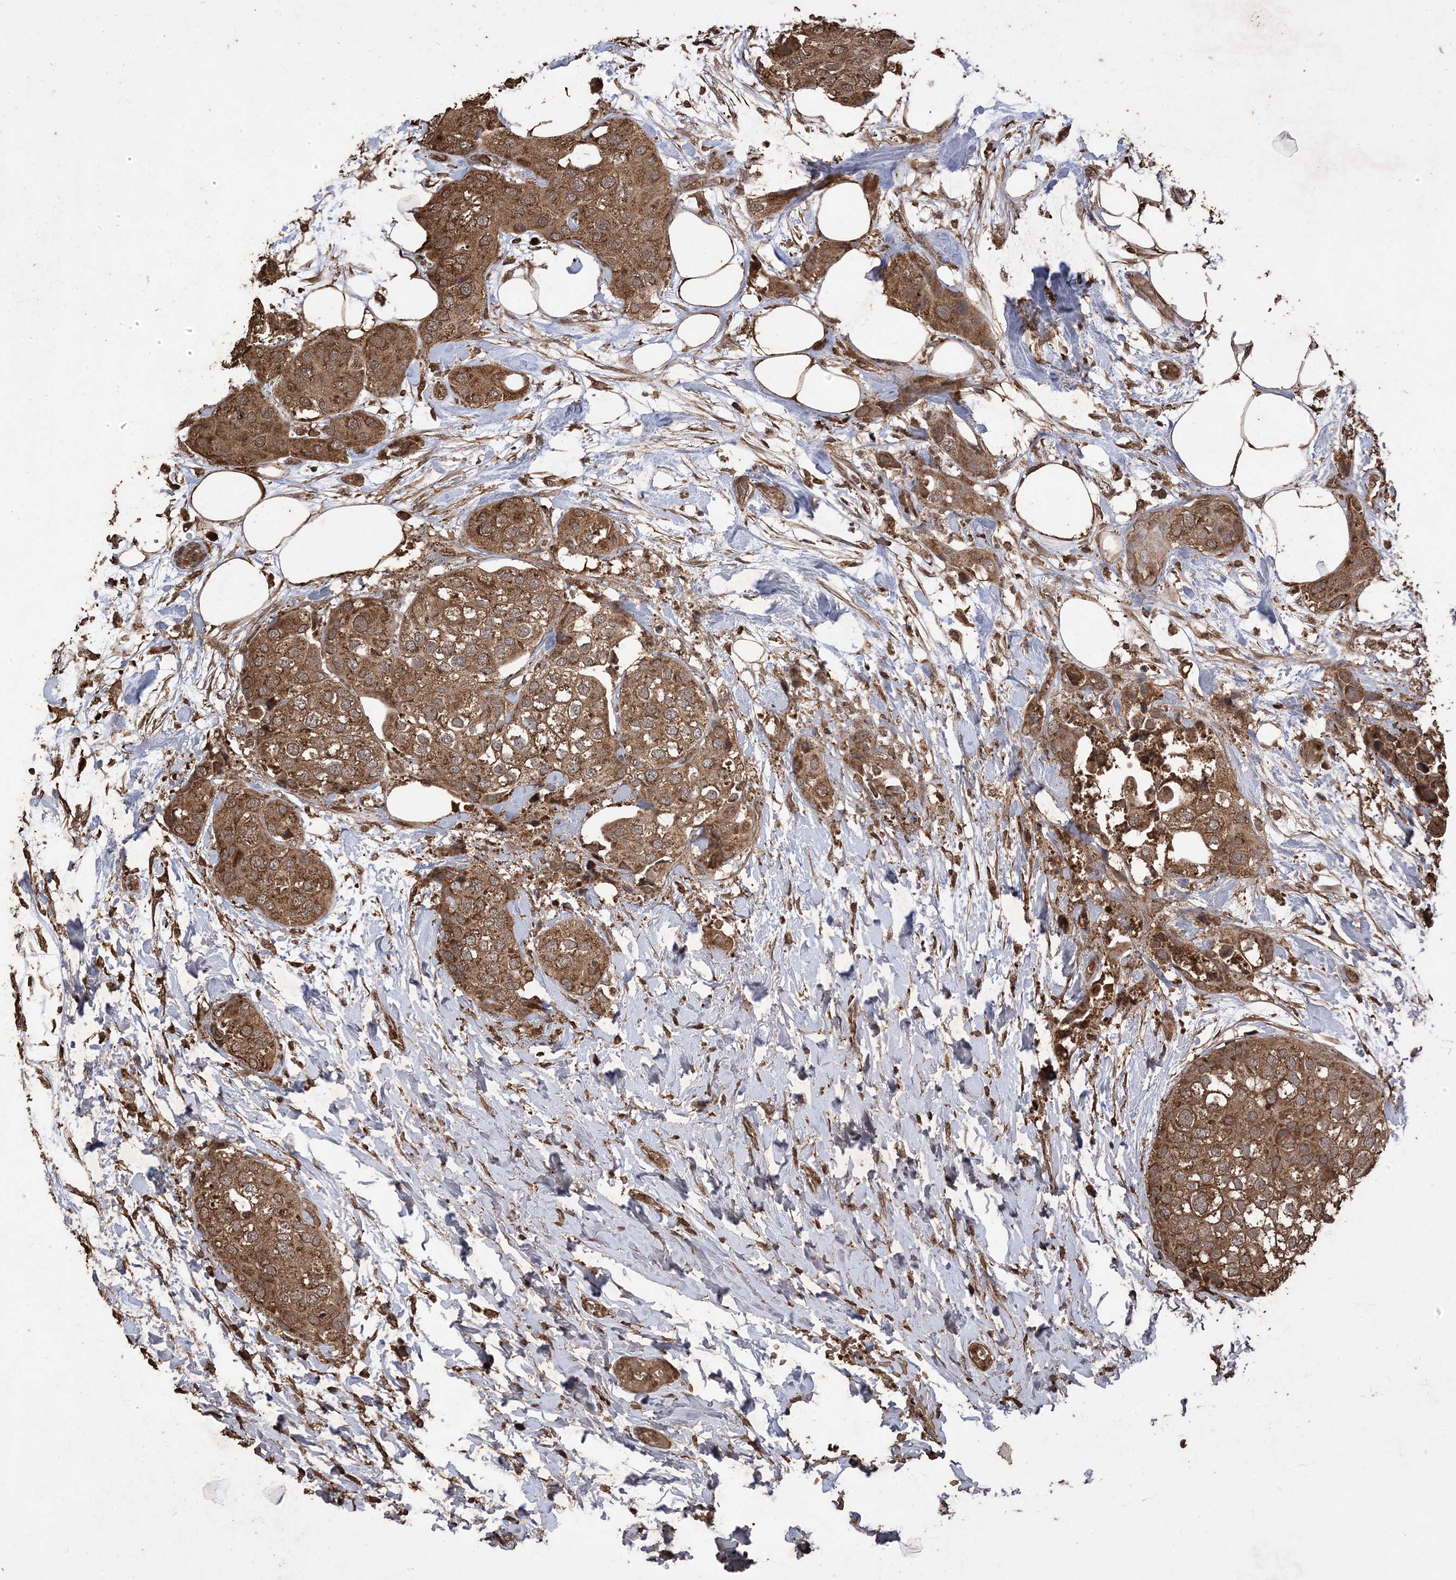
{"staining": {"intensity": "moderate", "quantity": ">75%", "location": "cytoplasmic/membranous"}, "tissue": "urothelial cancer", "cell_type": "Tumor cells", "image_type": "cancer", "snomed": [{"axis": "morphology", "description": "Urothelial carcinoma, High grade"}, {"axis": "topography", "description": "Urinary bladder"}], "caption": "Human urothelial cancer stained for a protein (brown) displays moderate cytoplasmic/membranous positive expression in approximately >75% of tumor cells.", "gene": "HPS4", "patient": {"sex": "male", "age": 64}}